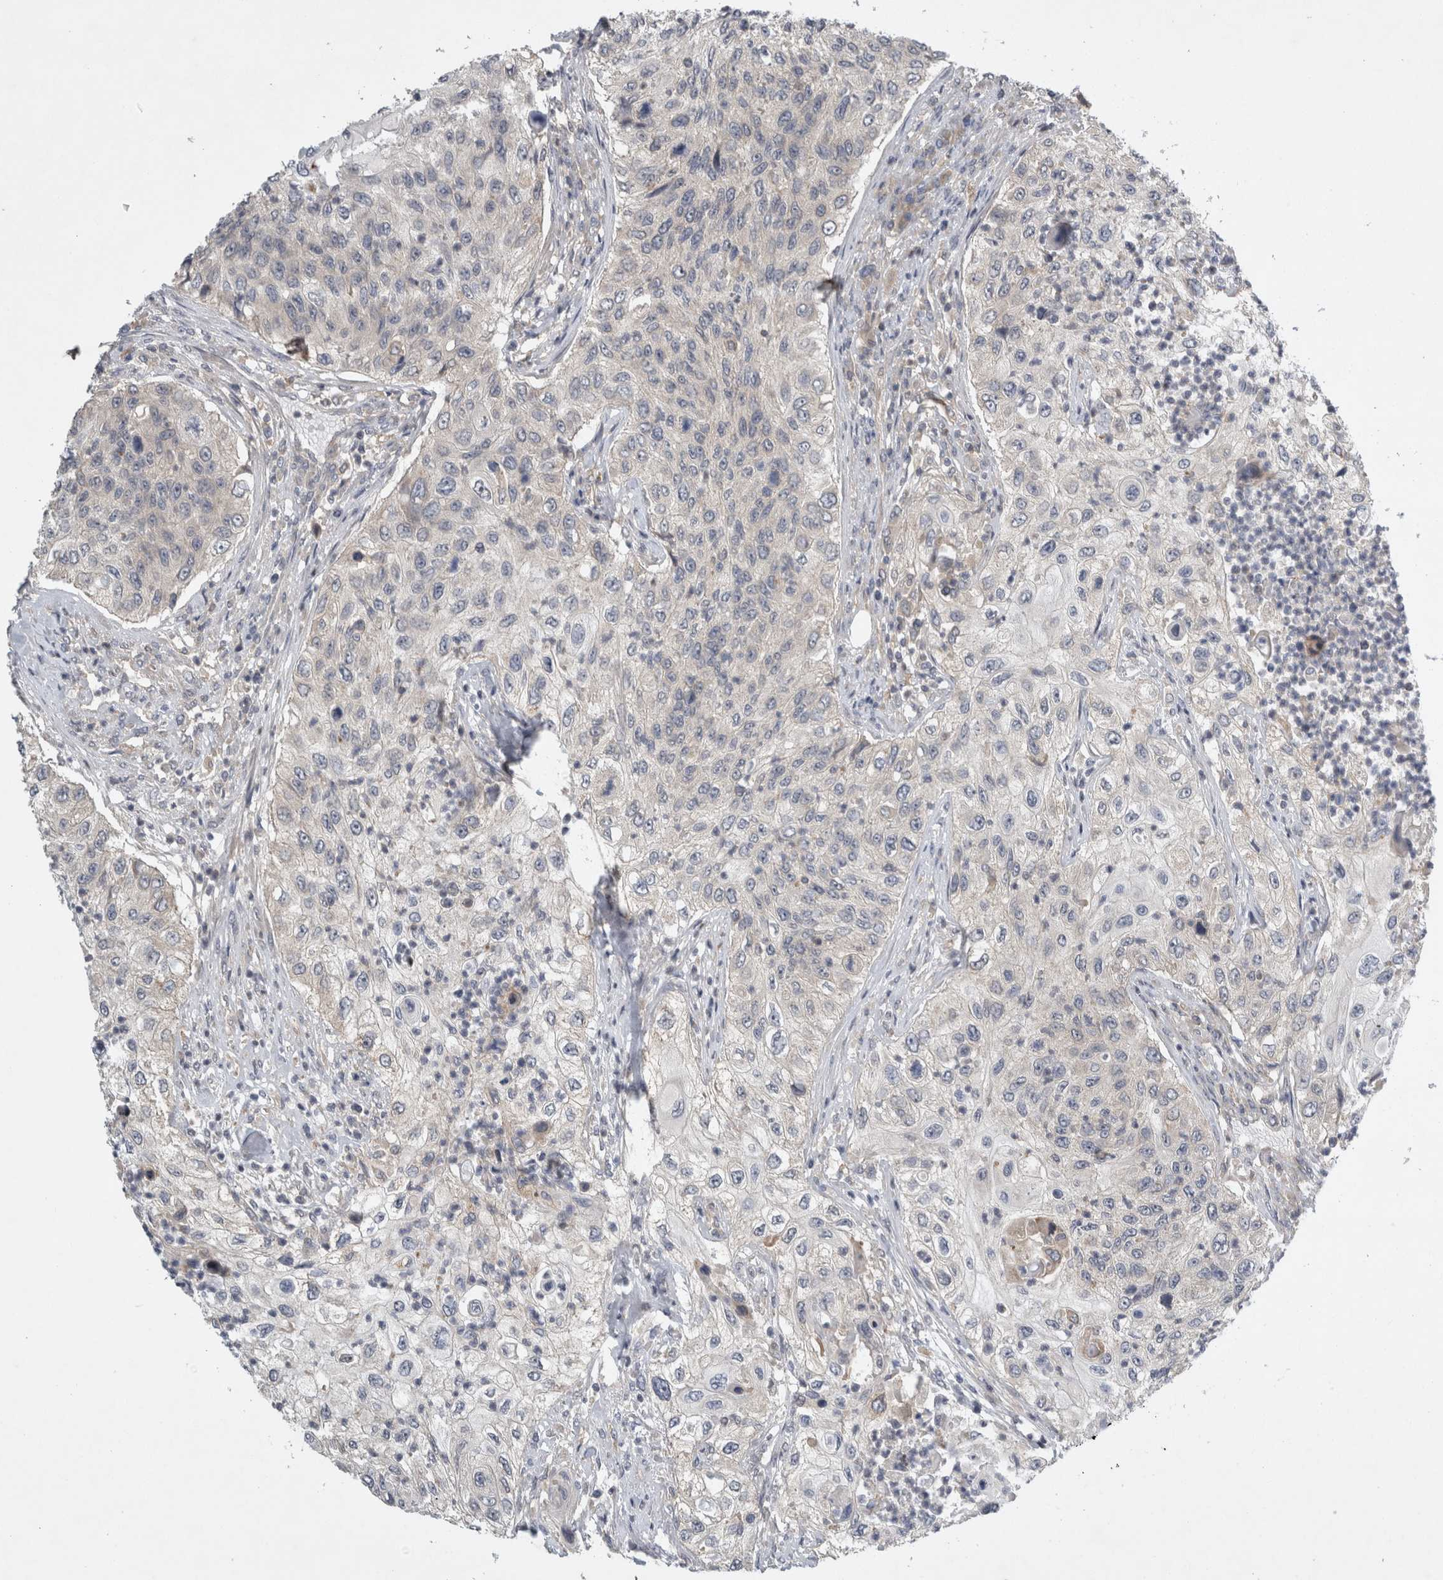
{"staining": {"intensity": "negative", "quantity": "none", "location": "none"}, "tissue": "urothelial cancer", "cell_type": "Tumor cells", "image_type": "cancer", "snomed": [{"axis": "morphology", "description": "Urothelial carcinoma, High grade"}, {"axis": "topography", "description": "Urinary bladder"}], "caption": "Urothelial cancer stained for a protein using immunohistochemistry (IHC) exhibits no staining tumor cells.", "gene": "AASDHPPT", "patient": {"sex": "female", "age": 60}}